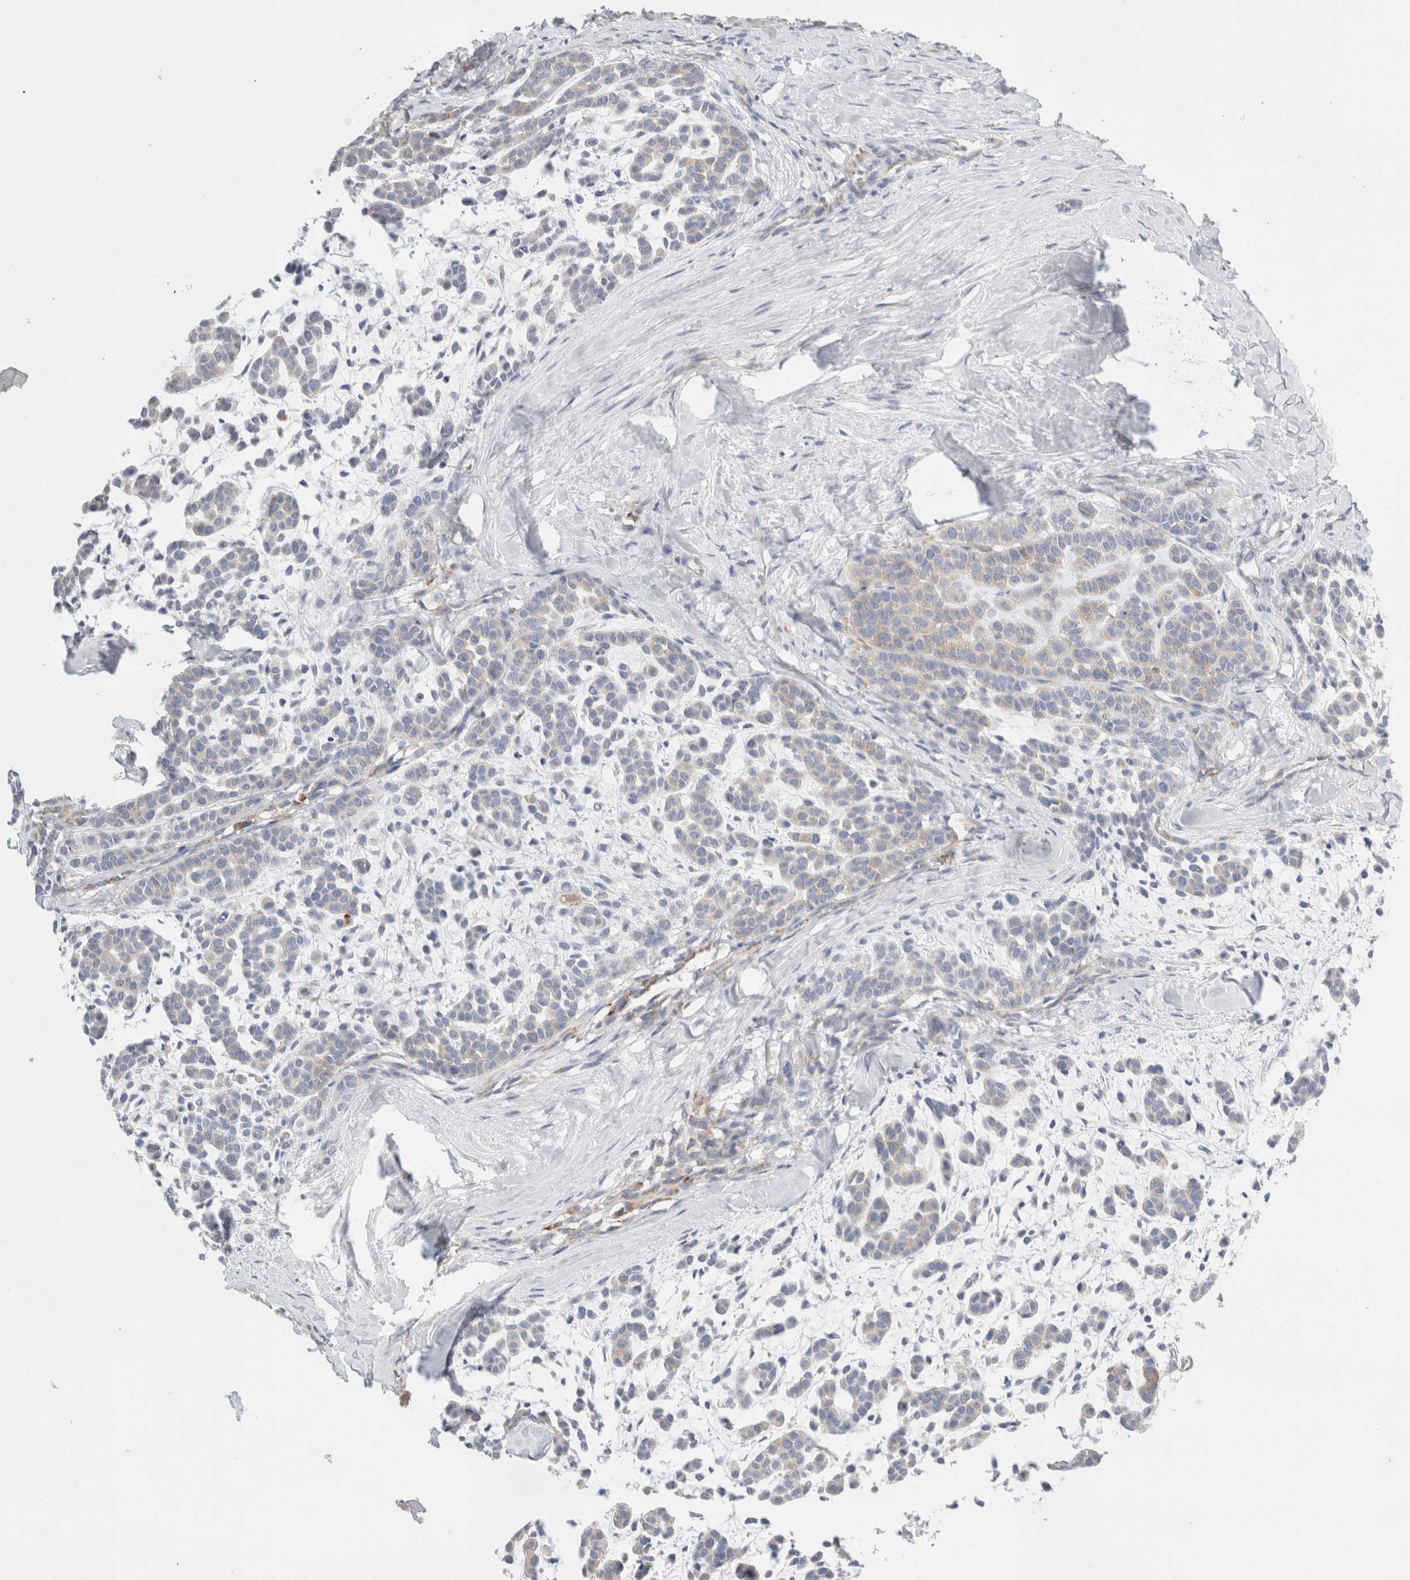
{"staining": {"intensity": "moderate", "quantity": "<25%", "location": "cytoplasmic/membranous"}, "tissue": "head and neck cancer", "cell_type": "Tumor cells", "image_type": "cancer", "snomed": [{"axis": "morphology", "description": "Adenocarcinoma, NOS"}, {"axis": "morphology", "description": "Adenoma, NOS"}, {"axis": "topography", "description": "Head-Neck"}], "caption": "Immunohistochemical staining of adenoma (head and neck) reveals low levels of moderate cytoplasmic/membranous protein positivity in about <25% of tumor cells.", "gene": "CSK", "patient": {"sex": "female", "age": 55}}